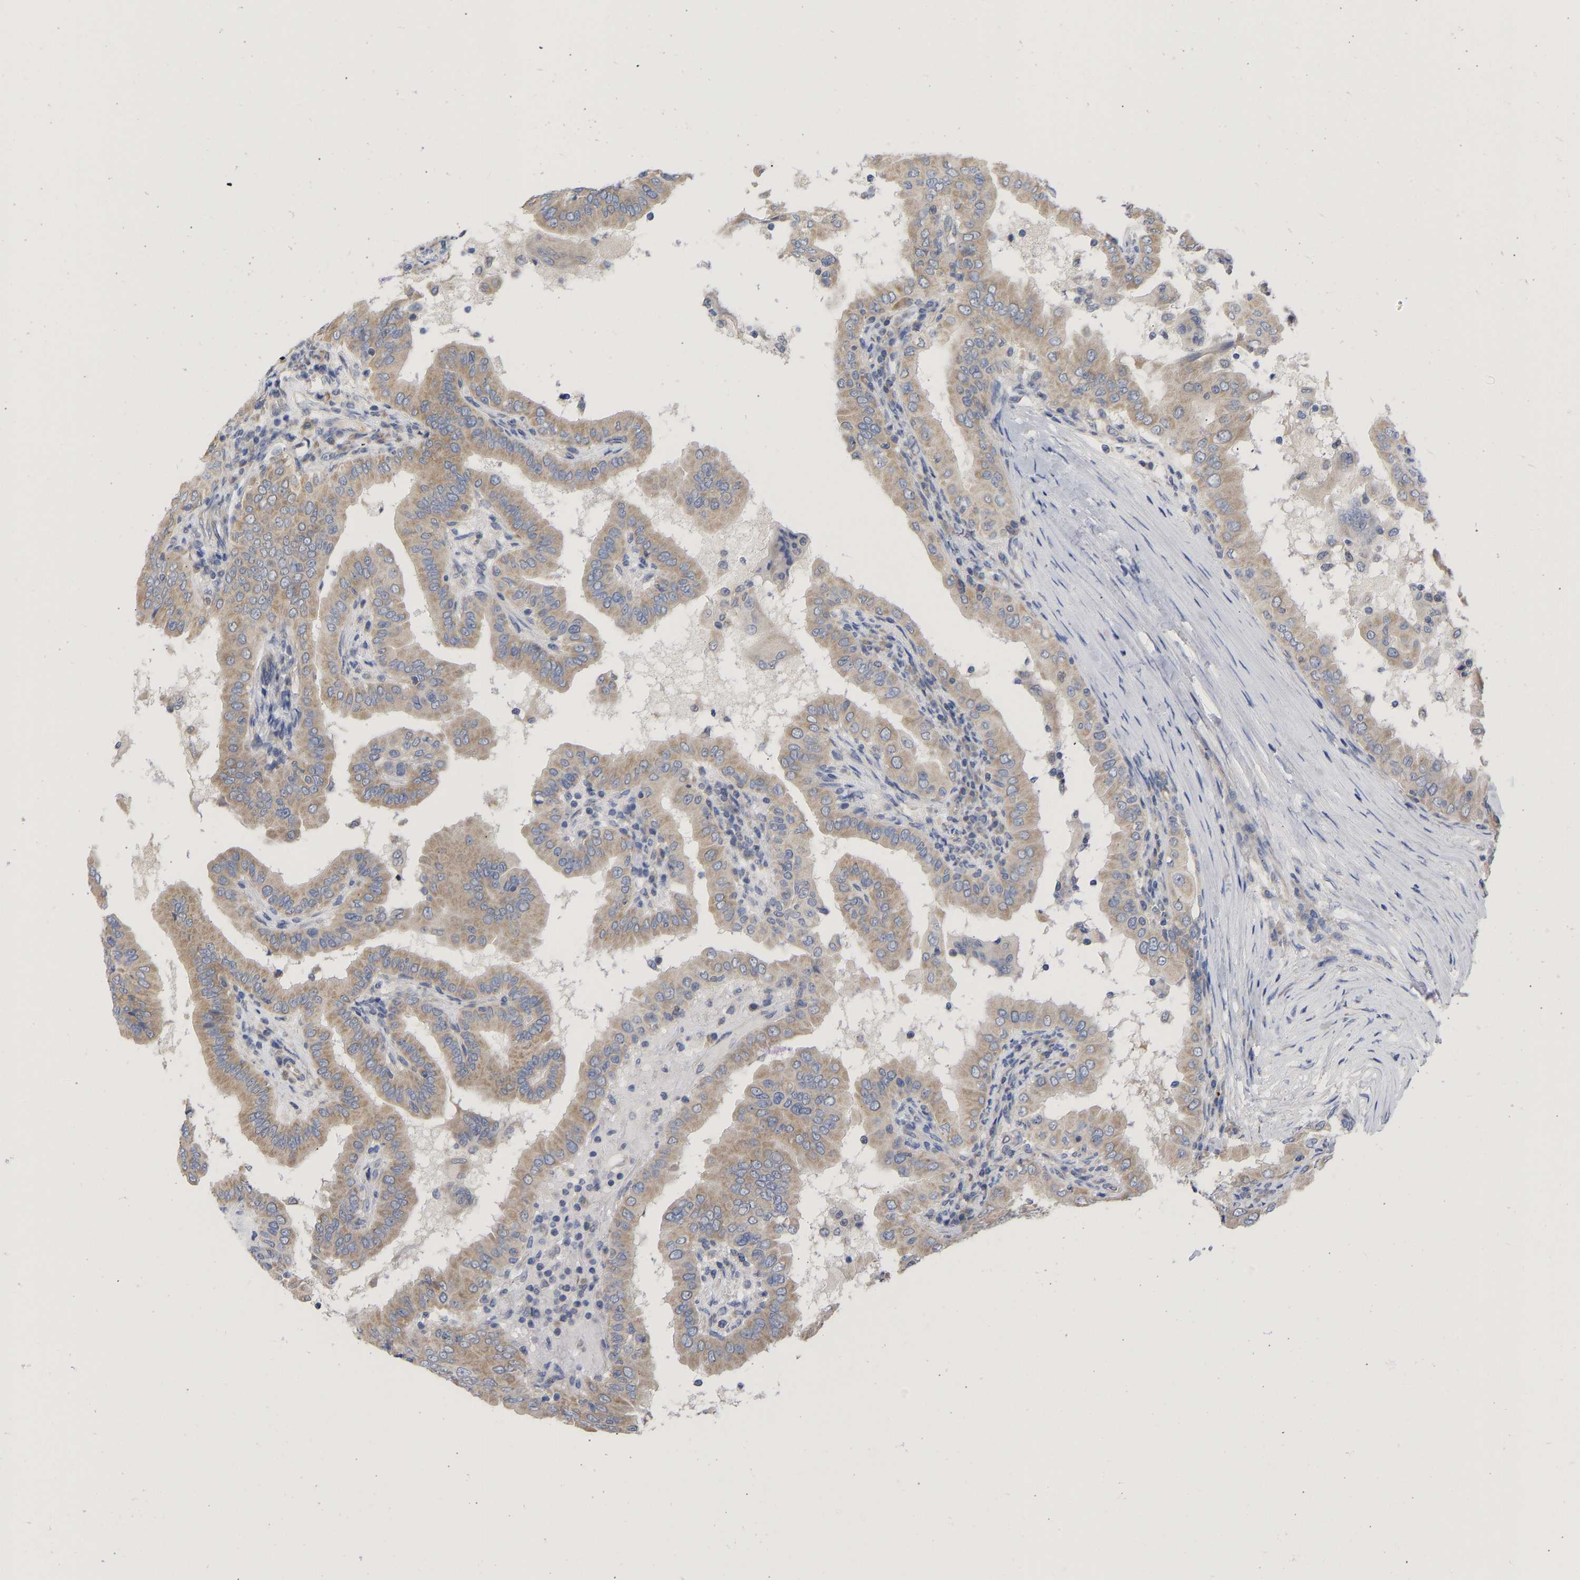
{"staining": {"intensity": "weak", "quantity": ">75%", "location": "cytoplasmic/membranous"}, "tissue": "thyroid cancer", "cell_type": "Tumor cells", "image_type": "cancer", "snomed": [{"axis": "morphology", "description": "Papillary adenocarcinoma, NOS"}, {"axis": "topography", "description": "Thyroid gland"}], "caption": "Brown immunohistochemical staining in human thyroid papillary adenocarcinoma demonstrates weak cytoplasmic/membranous staining in about >75% of tumor cells.", "gene": "MAP2K3", "patient": {"sex": "male", "age": 33}}